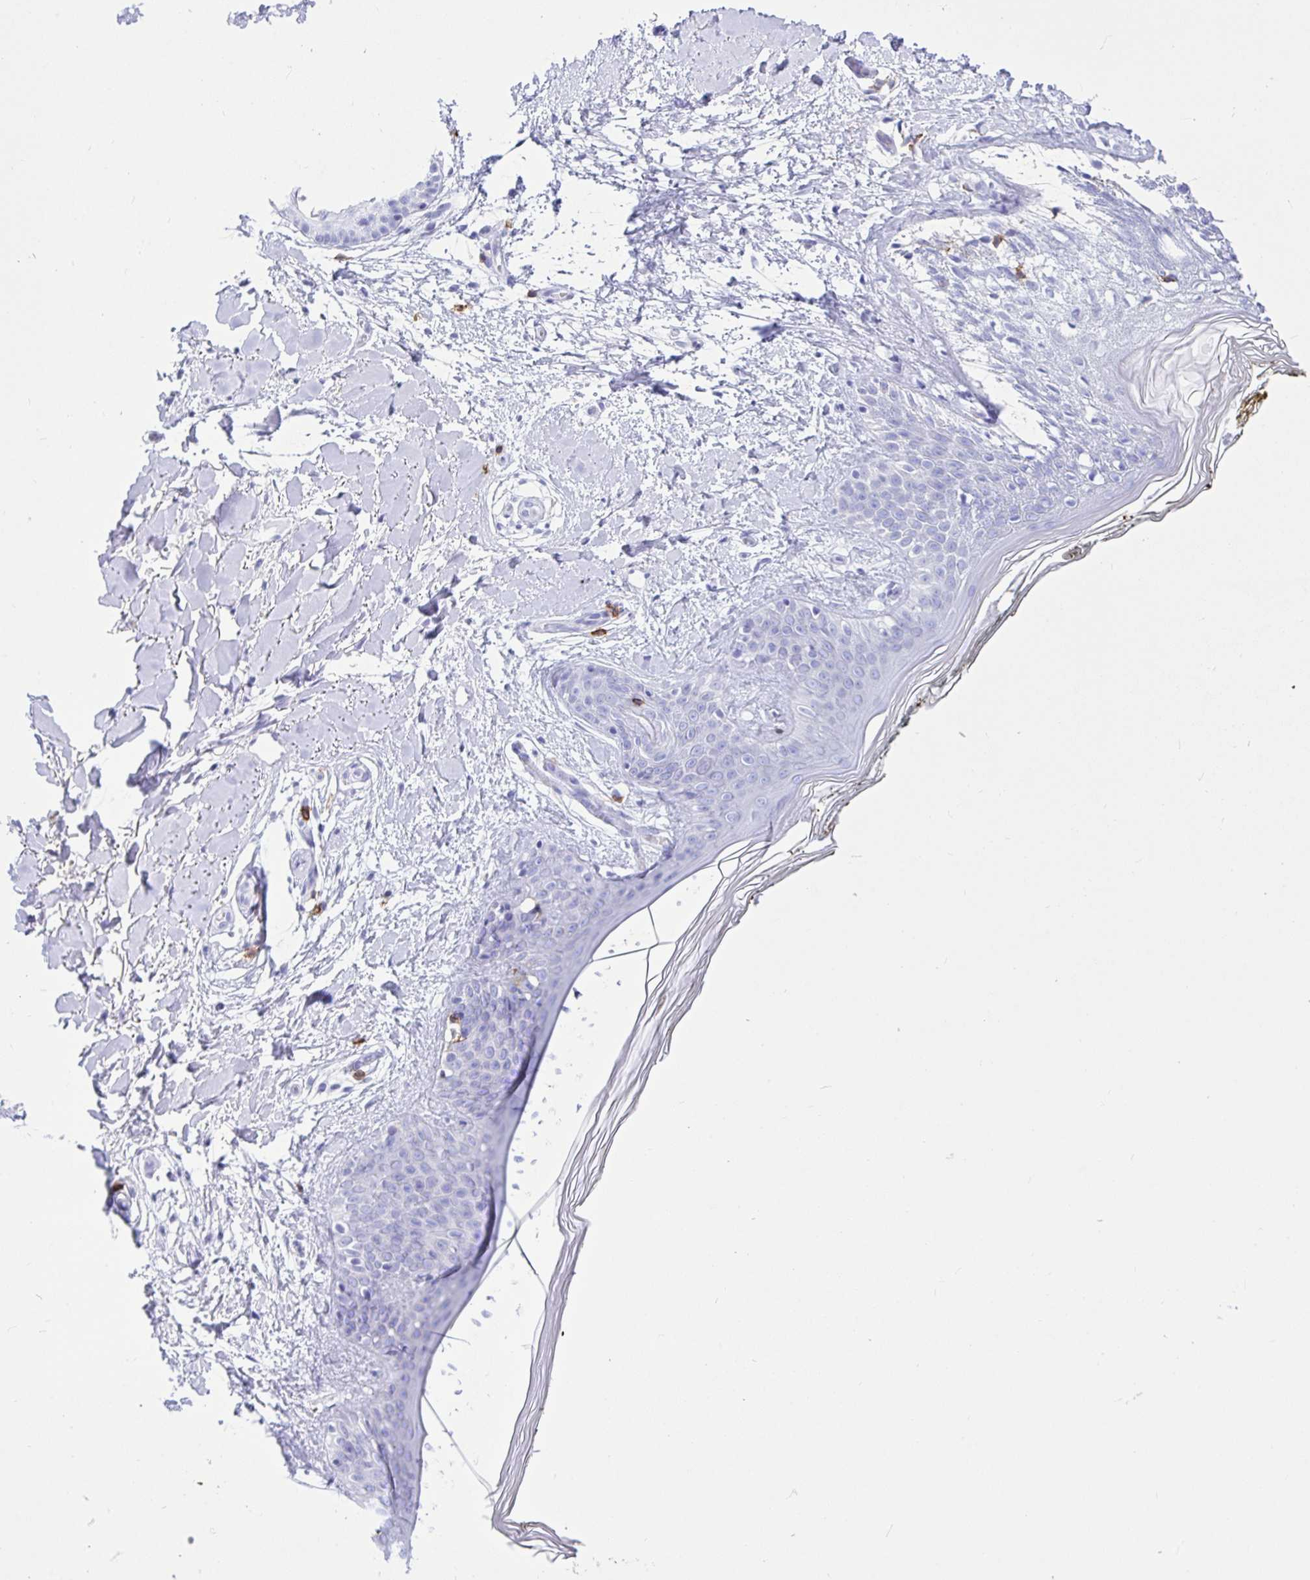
{"staining": {"intensity": "negative", "quantity": "none", "location": "none"}, "tissue": "skin", "cell_type": "Fibroblasts", "image_type": "normal", "snomed": [{"axis": "morphology", "description": "Normal tissue, NOS"}, {"axis": "topography", "description": "Skin"}], "caption": "Immunohistochemistry of unremarkable human skin shows no expression in fibroblasts.", "gene": "CD5", "patient": {"sex": "female", "age": 34}}